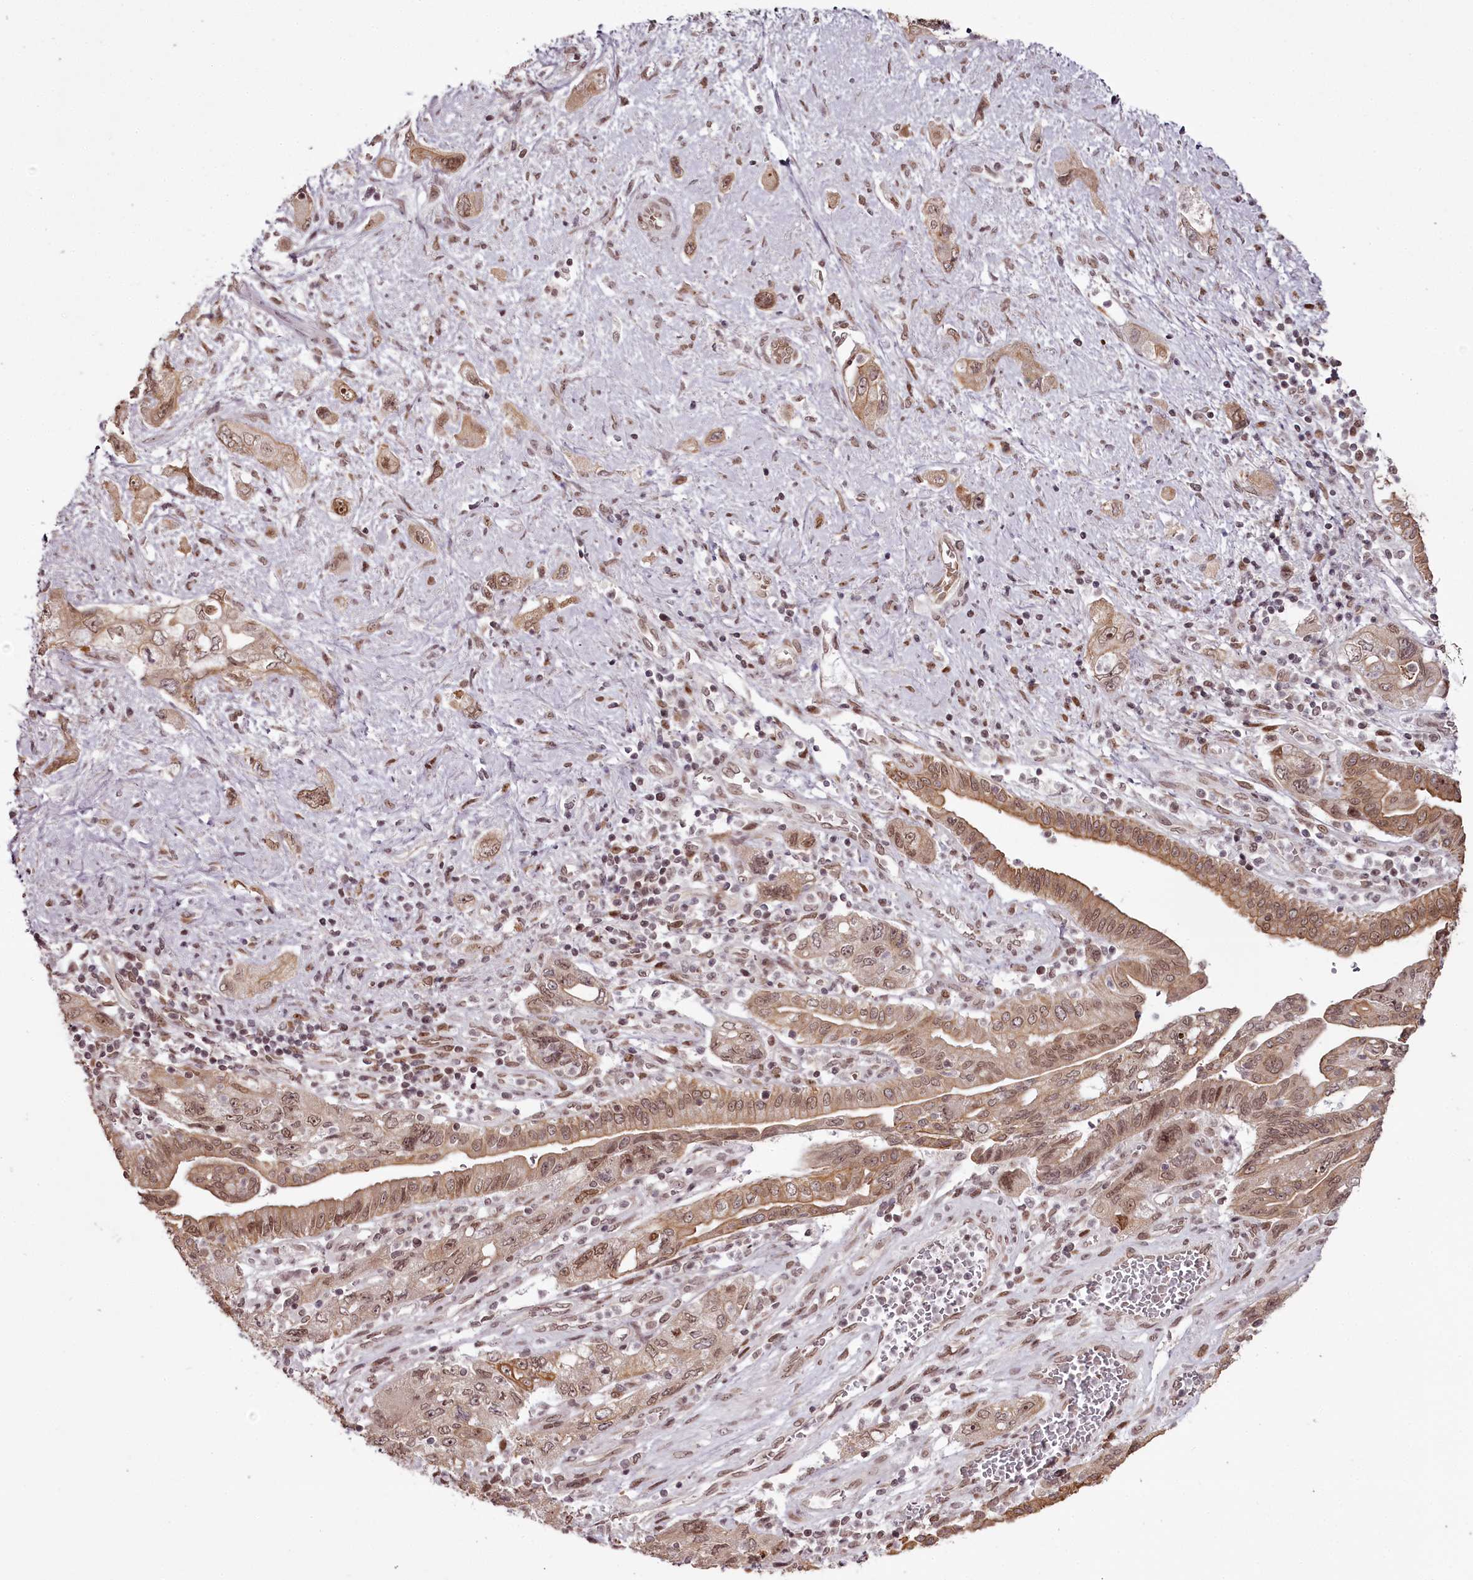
{"staining": {"intensity": "moderate", "quantity": ">75%", "location": "cytoplasmic/membranous,nuclear"}, "tissue": "pancreatic cancer", "cell_type": "Tumor cells", "image_type": "cancer", "snomed": [{"axis": "morphology", "description": "Adenocarcinoma, NOS"}, {"axis": "topography", "description": "Pancreas"}], "caption": "IHC (DAB (3,3'-diaminobenzidine)) staining of pancreatic cancer (adenocarcinoma) shows moderate cytoplasmic/membranous and nuclear protein staining in about >75% of tumor cells.", "gene": "THYN1", "patient": {"sex": "female", "age": 73}}